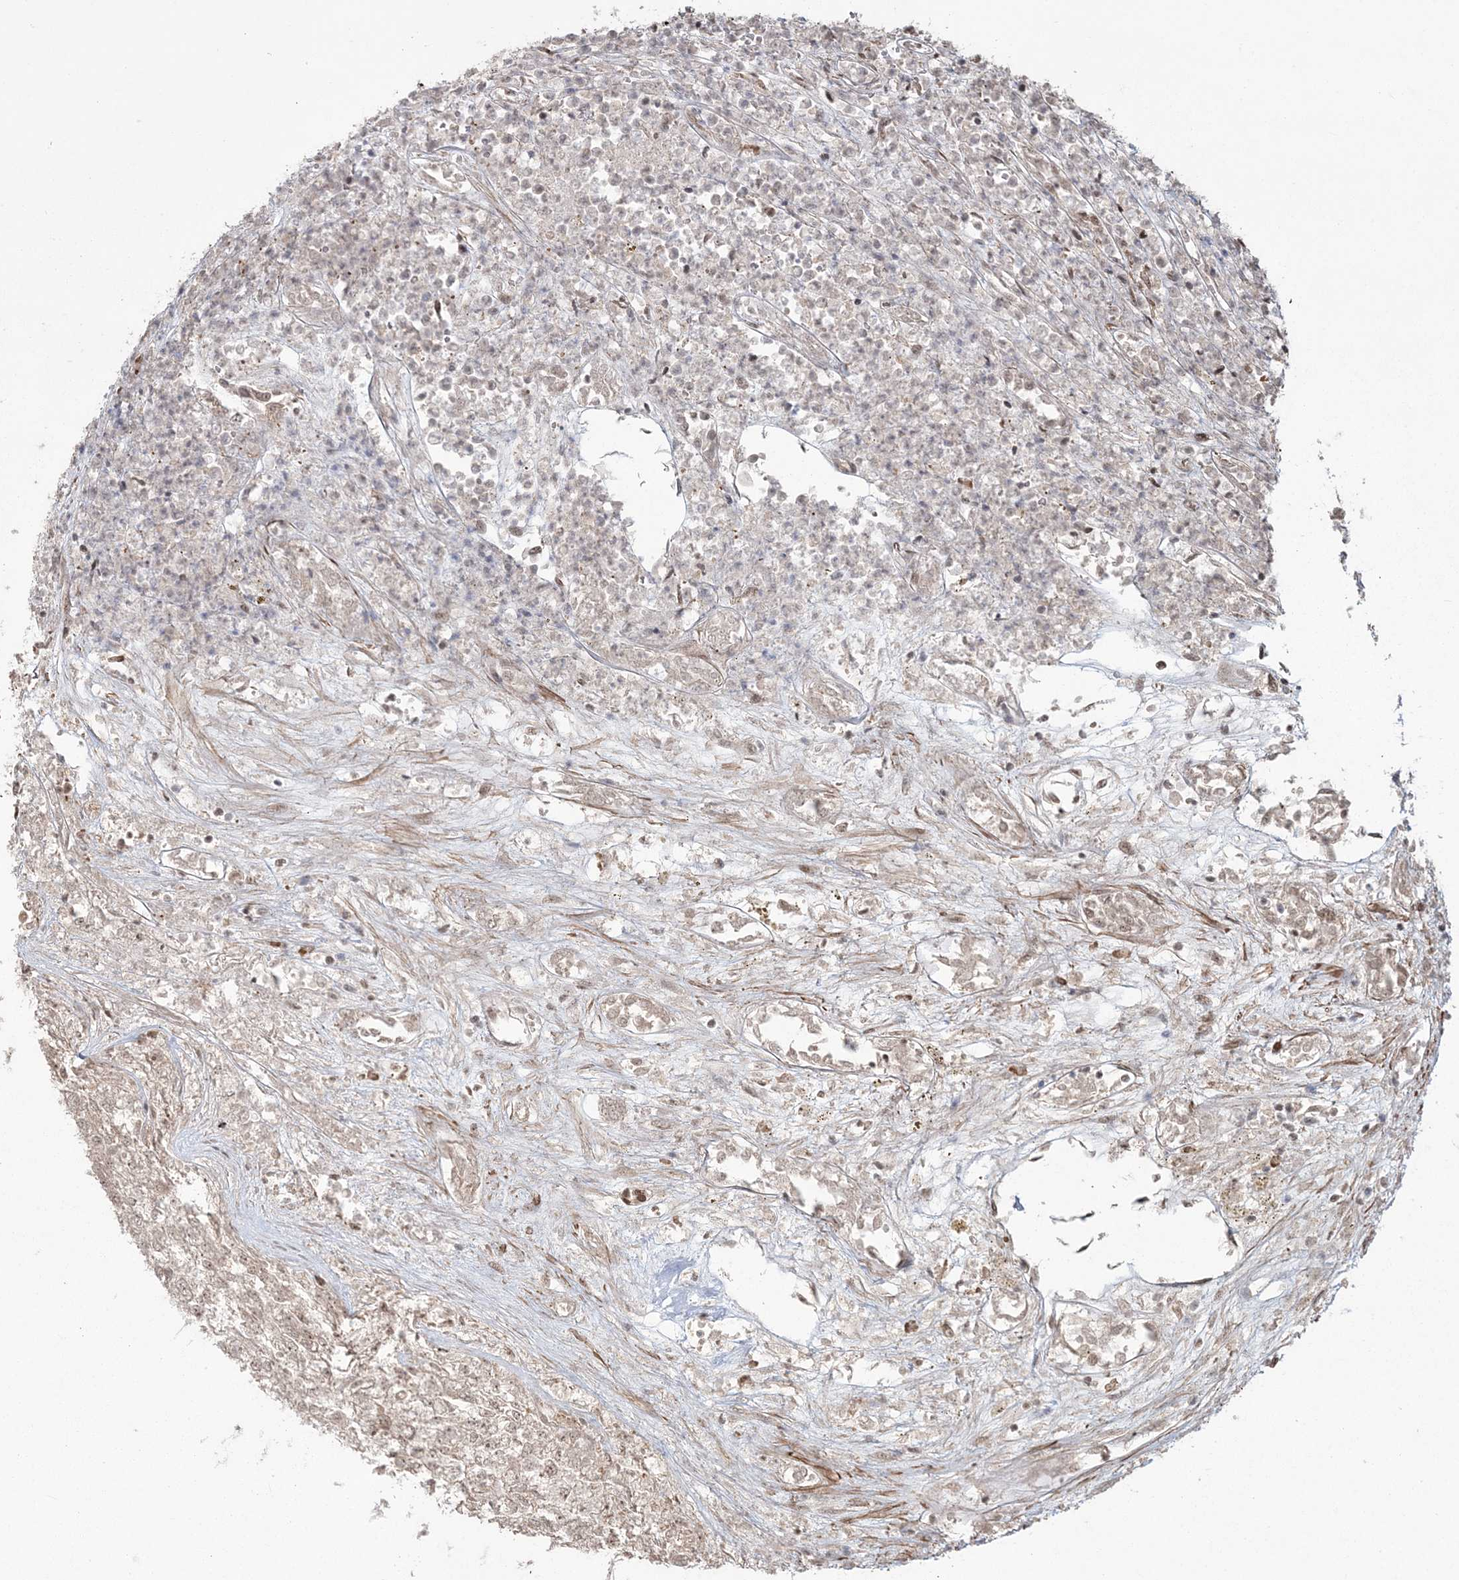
{"staining": {"intensity": "negative", "quantity": "none", "location": "none"}, "tissue": "renal cancer", "cell_type": "Tumor cells", "image_type": "cancer", "snomed": [{"axis": "morphology", "description": "Adenocarcinoma, NOS"}, {"axis": "topography", "description": "Kidney"}], "caption": "Immunohistochemistry (IHC) photomicrograph of neoplastic tissue: human adenocarcinoma (renal) stained with DAB (3,3'-diaminobenzidine) displays no significant protein expression in tumor cells.", "gene": "EPB41L4A", "patient": {"sex": "female", "age": 54}}